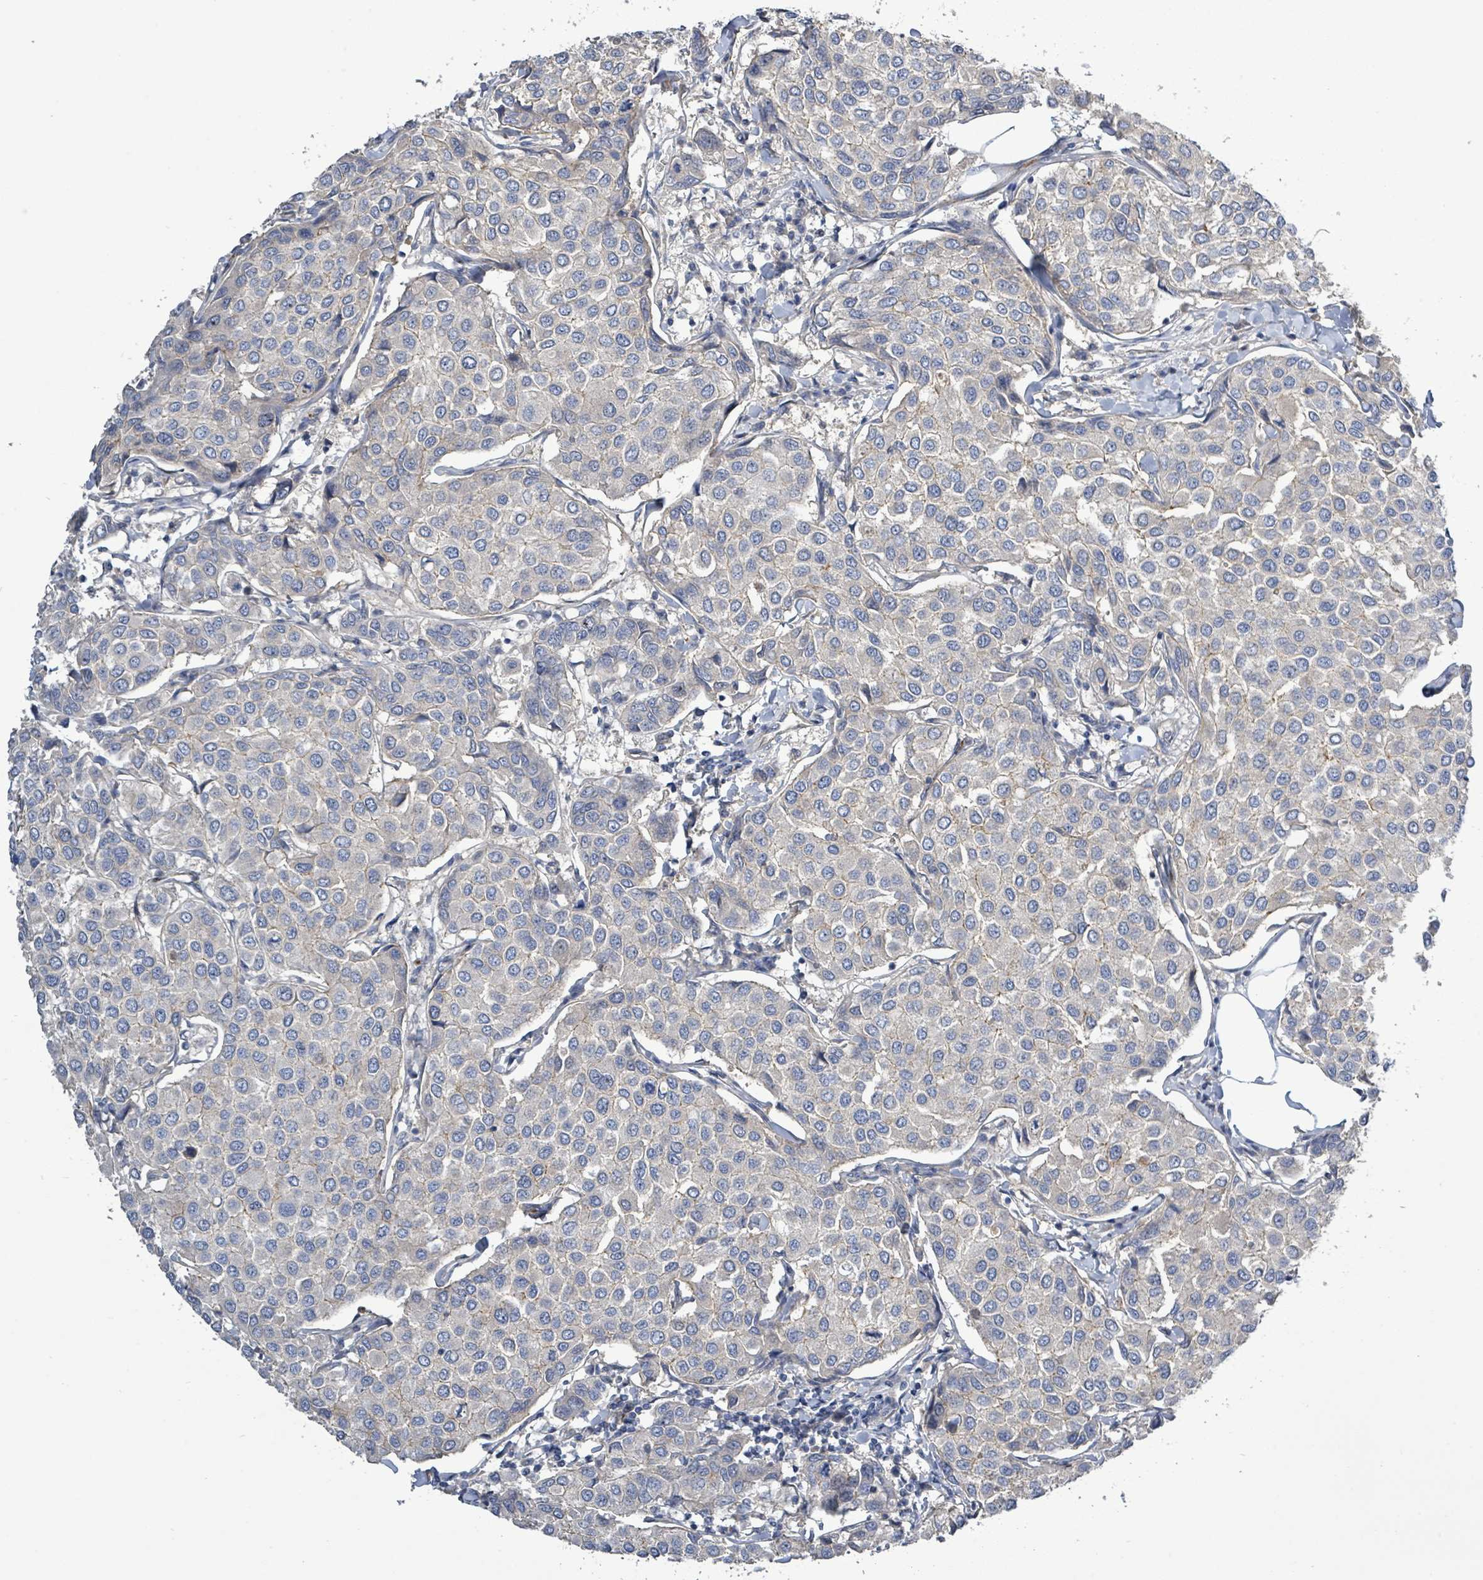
{"staining": {"intensity": "weak", "quantity": "<25%", "location": "cytoplasmic/membranous"}, "tissue": "breast cancer", "cell_type": "Tumor cells", "image_type": "cancer", "snomed": [{"axis": "morphology", "description": "Duct carcinoma"}, {"axis": "topography", "description": "Breast"}], "caption": "Breast invasive ductal carcinoma was stained to show a protein in brown. There is no significant expression in tumor cells.", "gene": "KRAS", "patient": {"sex": "female", "age": 55}}